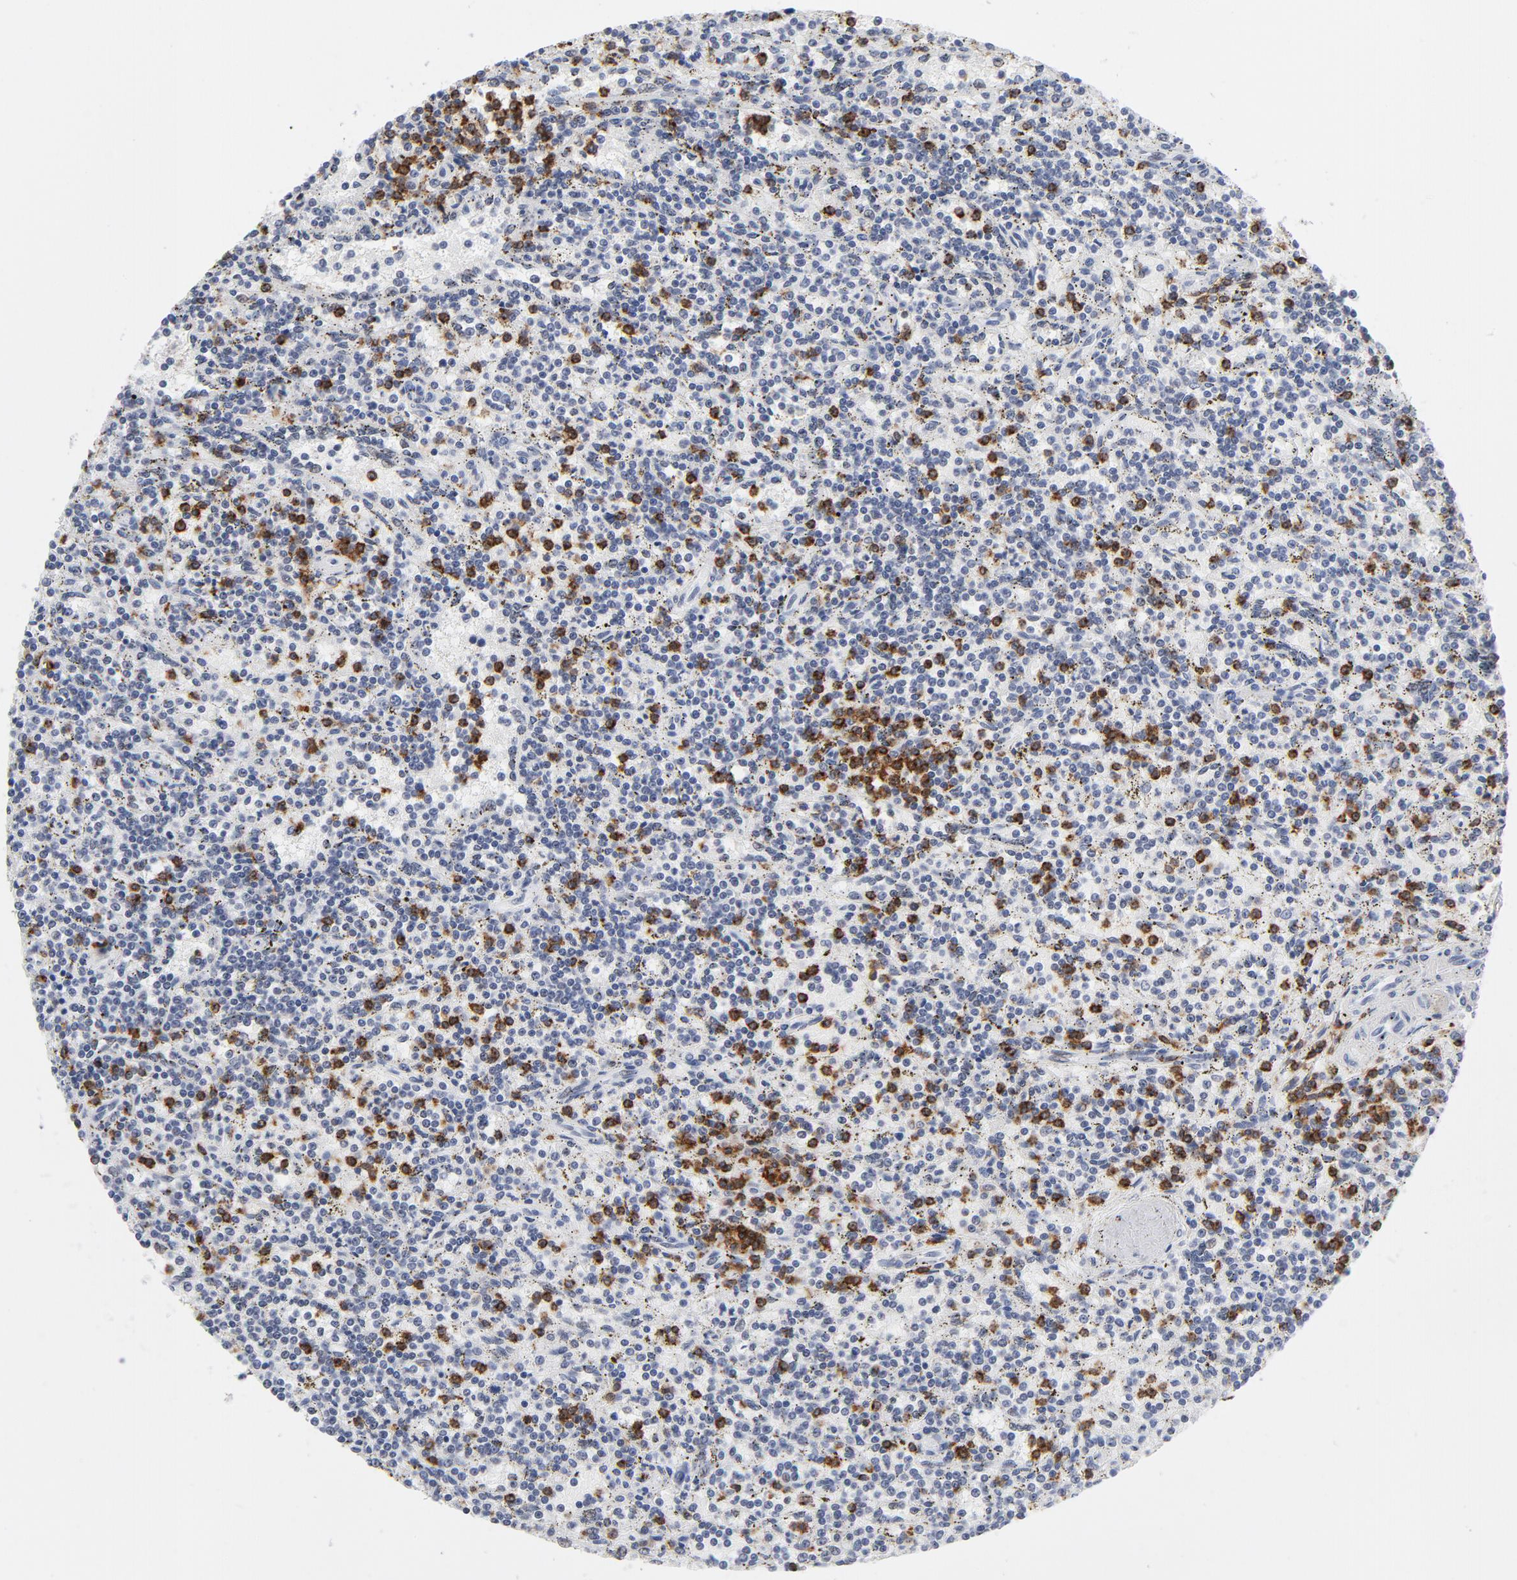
{"staining": {"intensity": "negative", "quantity": "none", "location": "none"}, "tissue": "lymphoma", "cell_type": "Tumor cells", "image_type": "cancer", "snomed": [{"axis": "morphology", "description": "Malignant lymphoma, non-Hodgkin's type, Low grade"}, {"axis": "topography", "description": "Spleen"}], "caption": "The immunohistochemistry photomicrograph has no significant expression in tumor cells of lymphoma tissue.", "gene": "CD2", "patient": {"sex": "male", "age": 73}}